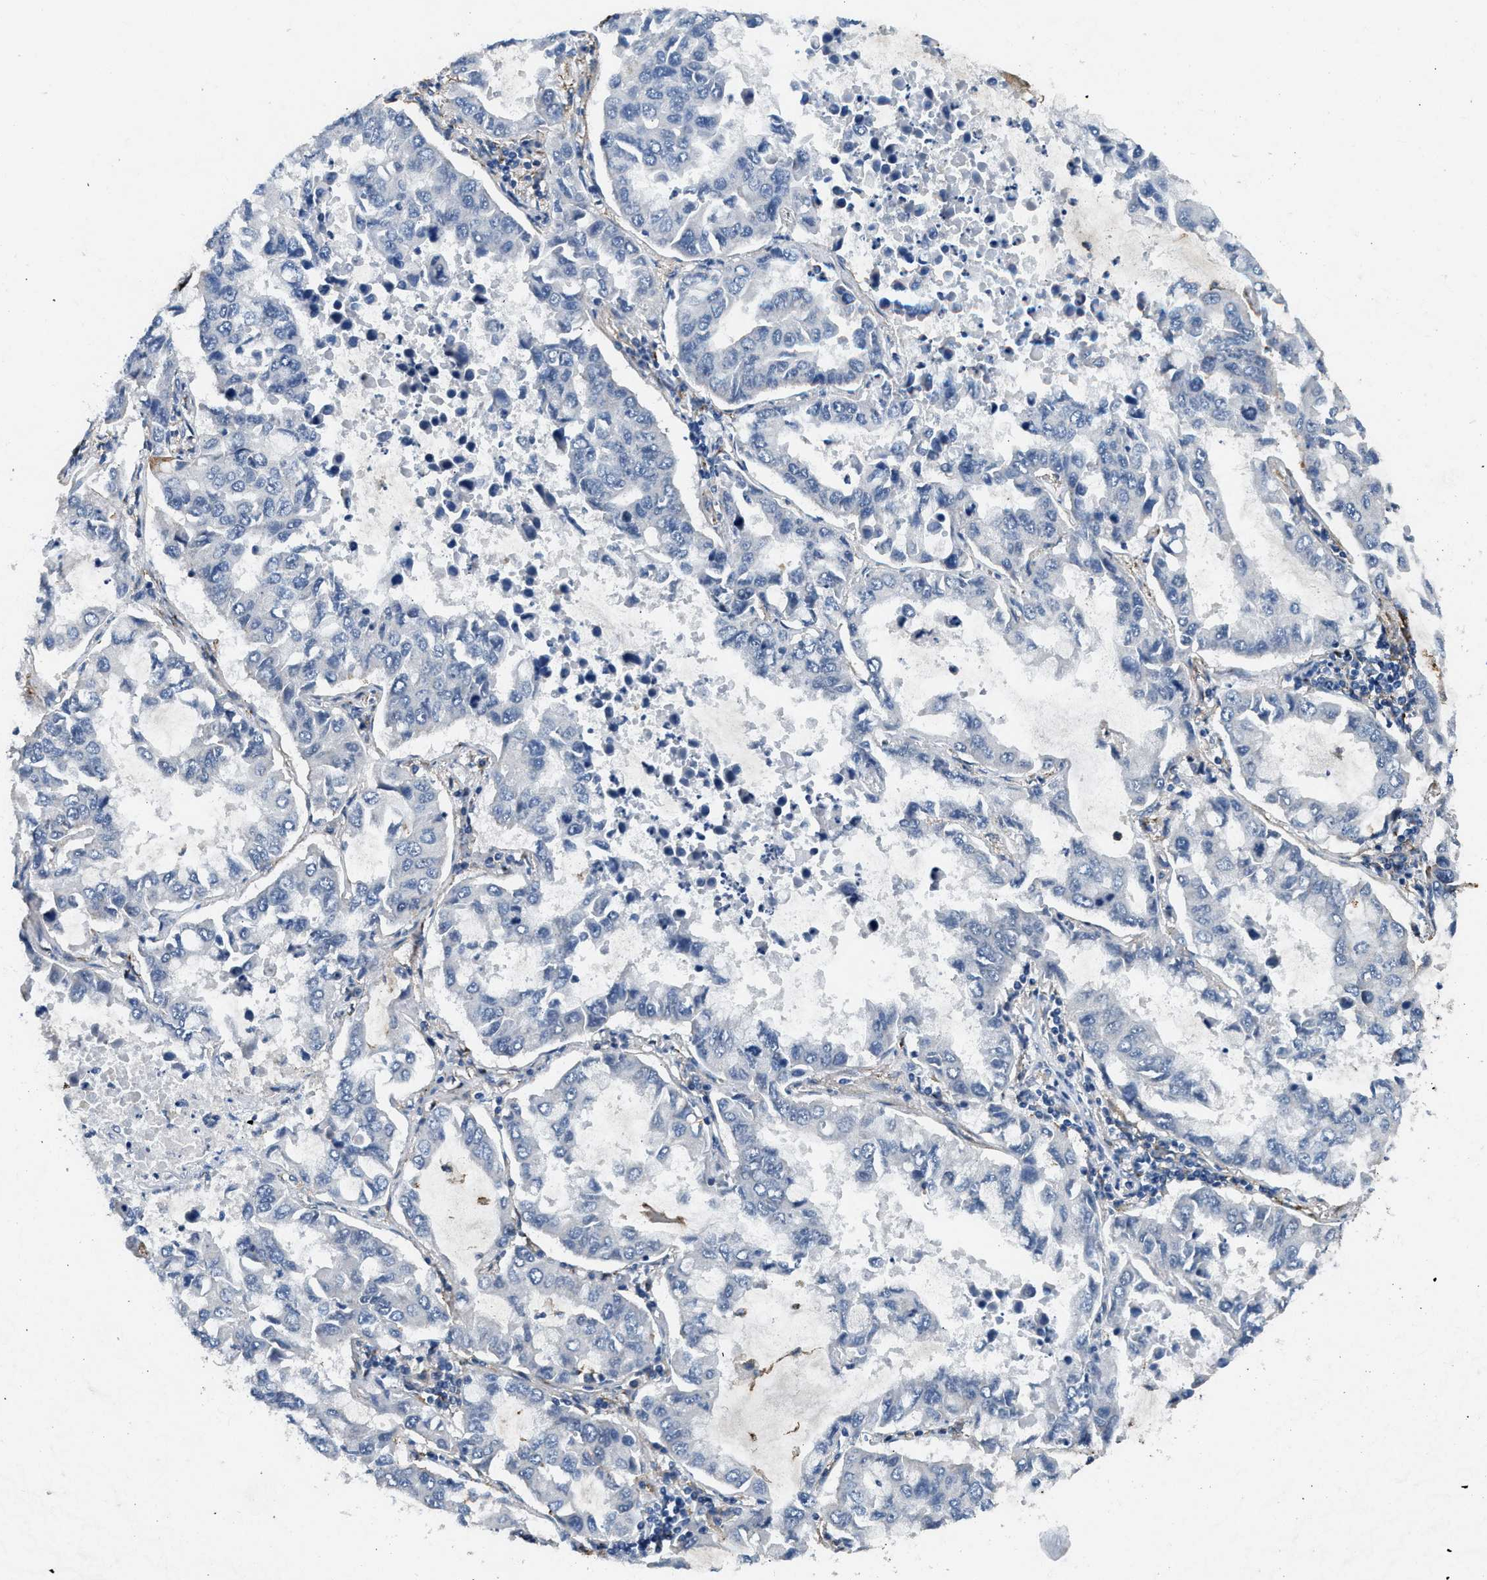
{"staining": {"intensity": "negative", "quantity": "none", "location": "none"}, "tissue": "lung cancer", "cell_type": "Tumor cells", "image_type": "cancer", "snomed": [{"axis": "morphology", "description": "Adenocarcinoma, NOS"}, {"axis": "topography", "description": "Lung"}], "caption": "Adenocarcinoma (lung) was stained to show a protein in brown. There is no significant positivity in tumor cells.", "gene": "LRP1", "patient": {"sex": "male", "age": 64}}